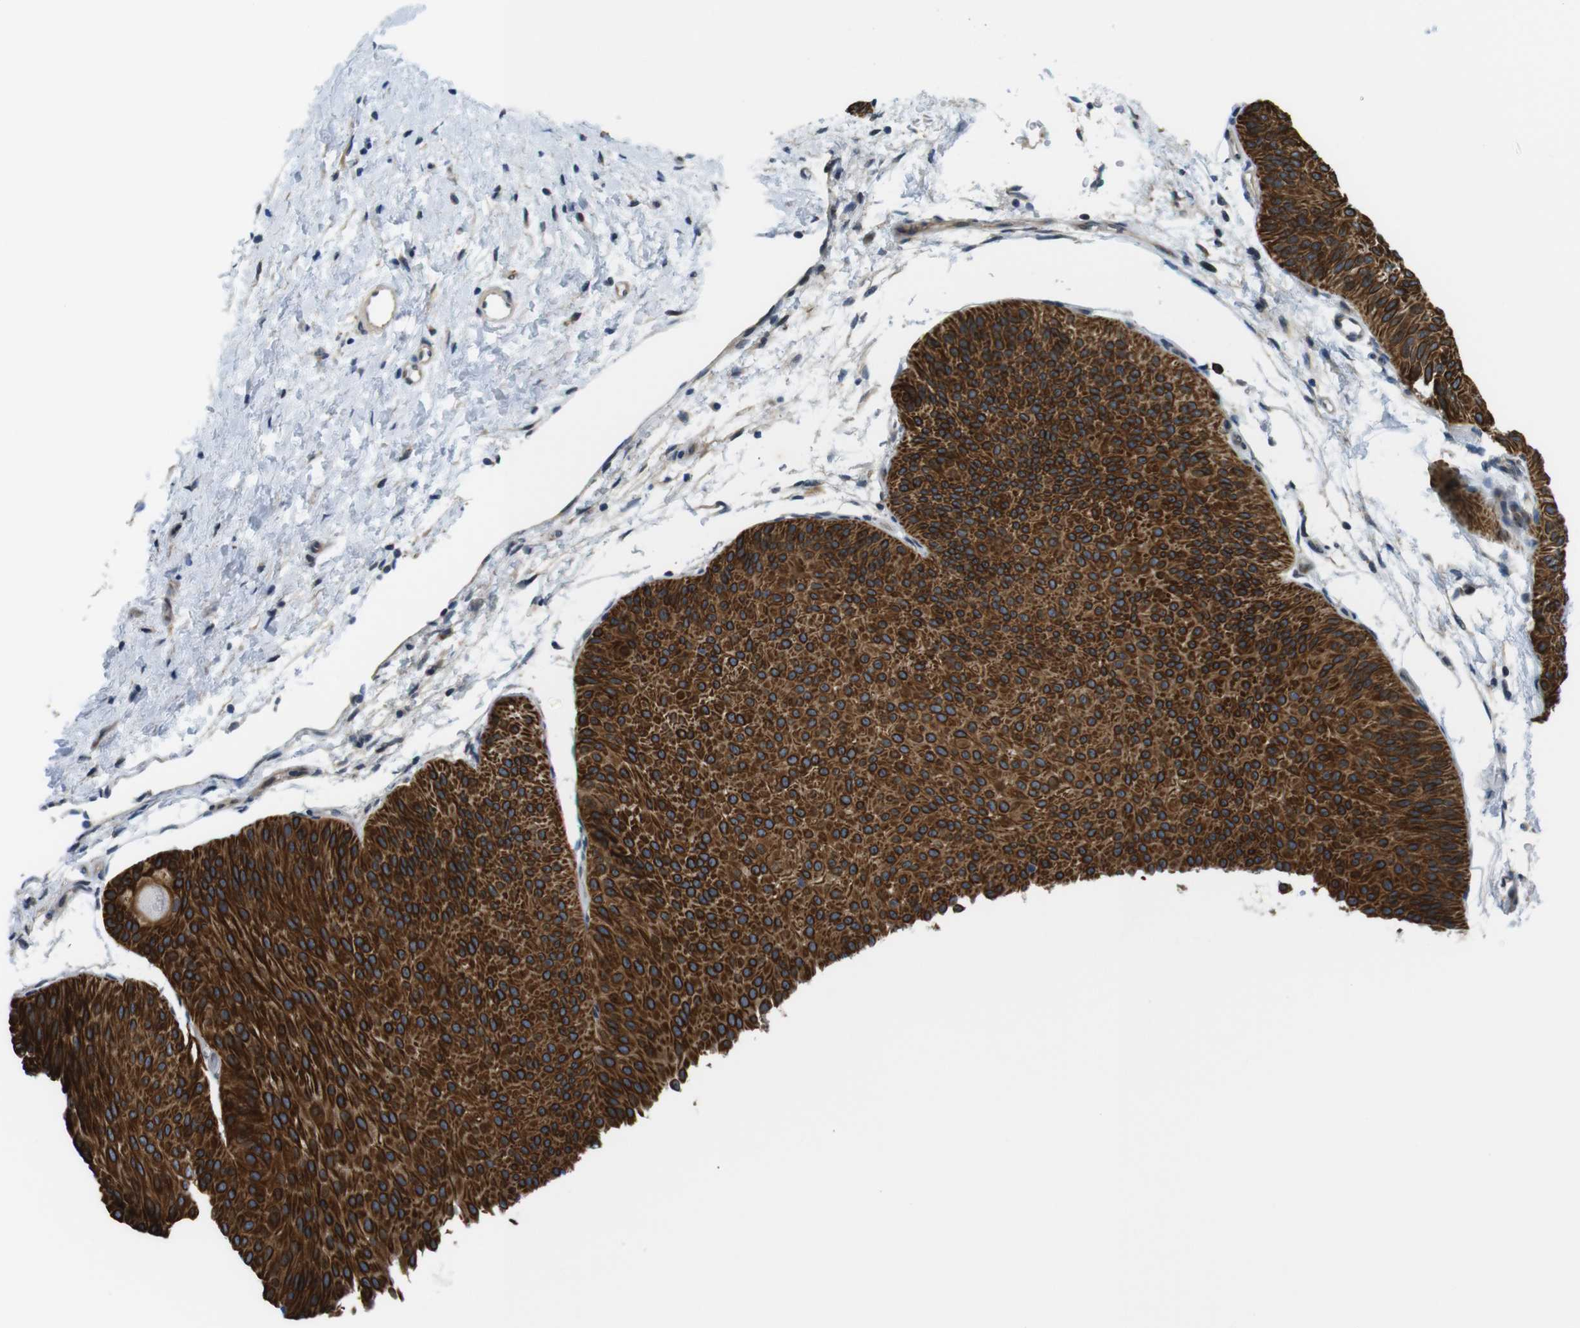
{"staining": {"intensity": "strong", "quantity": ">75%", "location": "cytoplasmic/membranous"}, "tissue": "urothelial cancer", "cell_type": "Tumor cells", "image_type": "cancer", "snomed": [{"axis": "morphology", "description": "Urothelial carcinoma, Low grade"}, {"axis": "topography", "description": "Urinary bladder"}], "caption": "Immunohistochemistry micrograph of neoplastic tissue: human low-grade urothelial carcinoma stained using IHC reveals high levels of strong protein expression localized specifically in the cytoplasmic/membranous of tumor cells, appearing as a cytoplasmic/membranous brown color.", "gene": "ZDHHC3", "patient": {"sex": "female", "age": 60}}